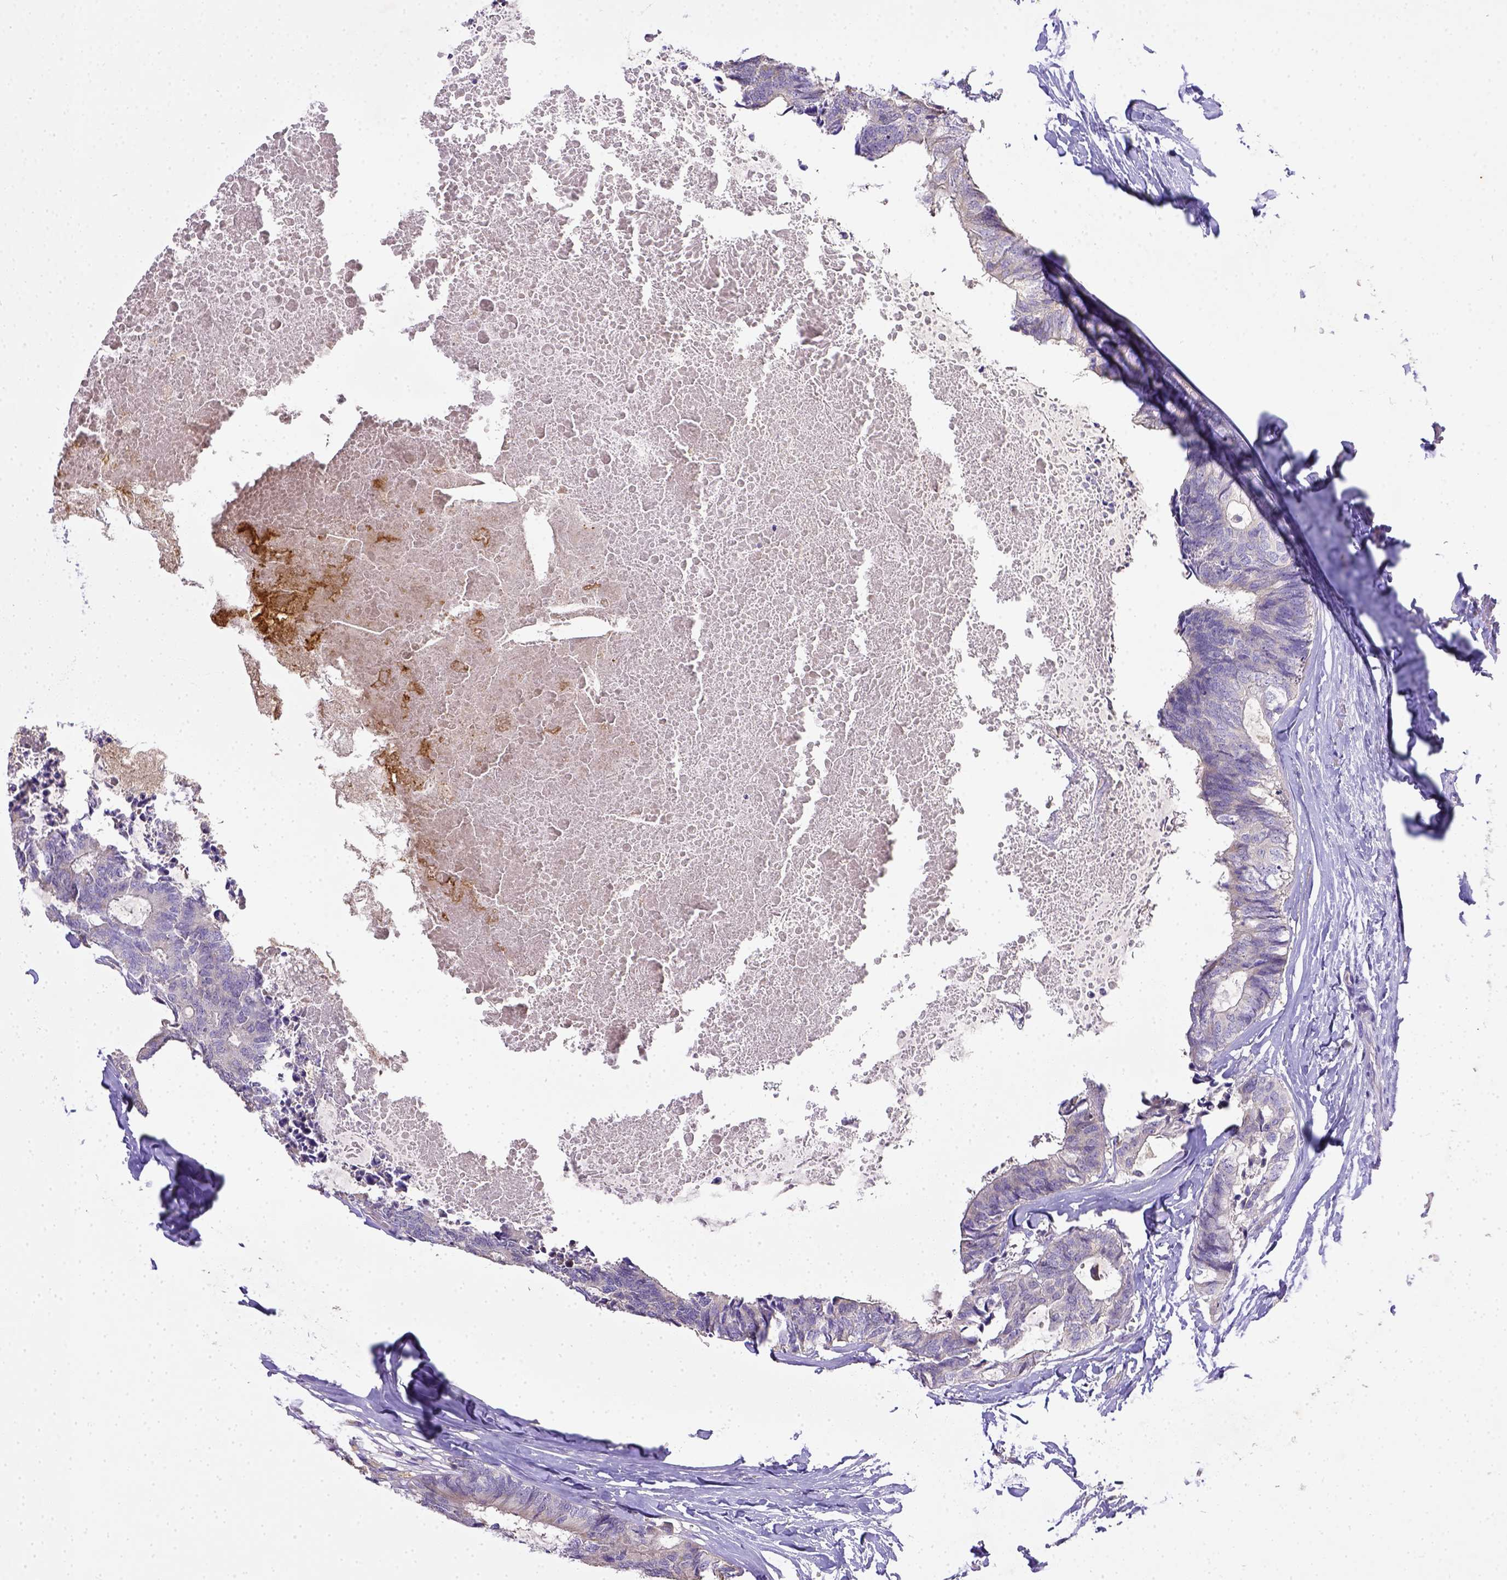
{"staining": {"intensity": "negative", "quantity": "none", "location": "none"}, "tissue": "colorectal cancer", "cell_type": "Tumor cells", "image_type": "cancer", "snomed": [{"axis": "morphology", "description": "Adenocarcinoma, NOS"}, {"axis": "topography", "description": "Colon"}, {"axis": "topography", "description": "Rectum"}], "caption": "Tumor cells show no significant staining in colorectal cancer. Nuclei are stained in blue.", "gene": "CD40", "patient": {"sex": "male", "age": 57}}